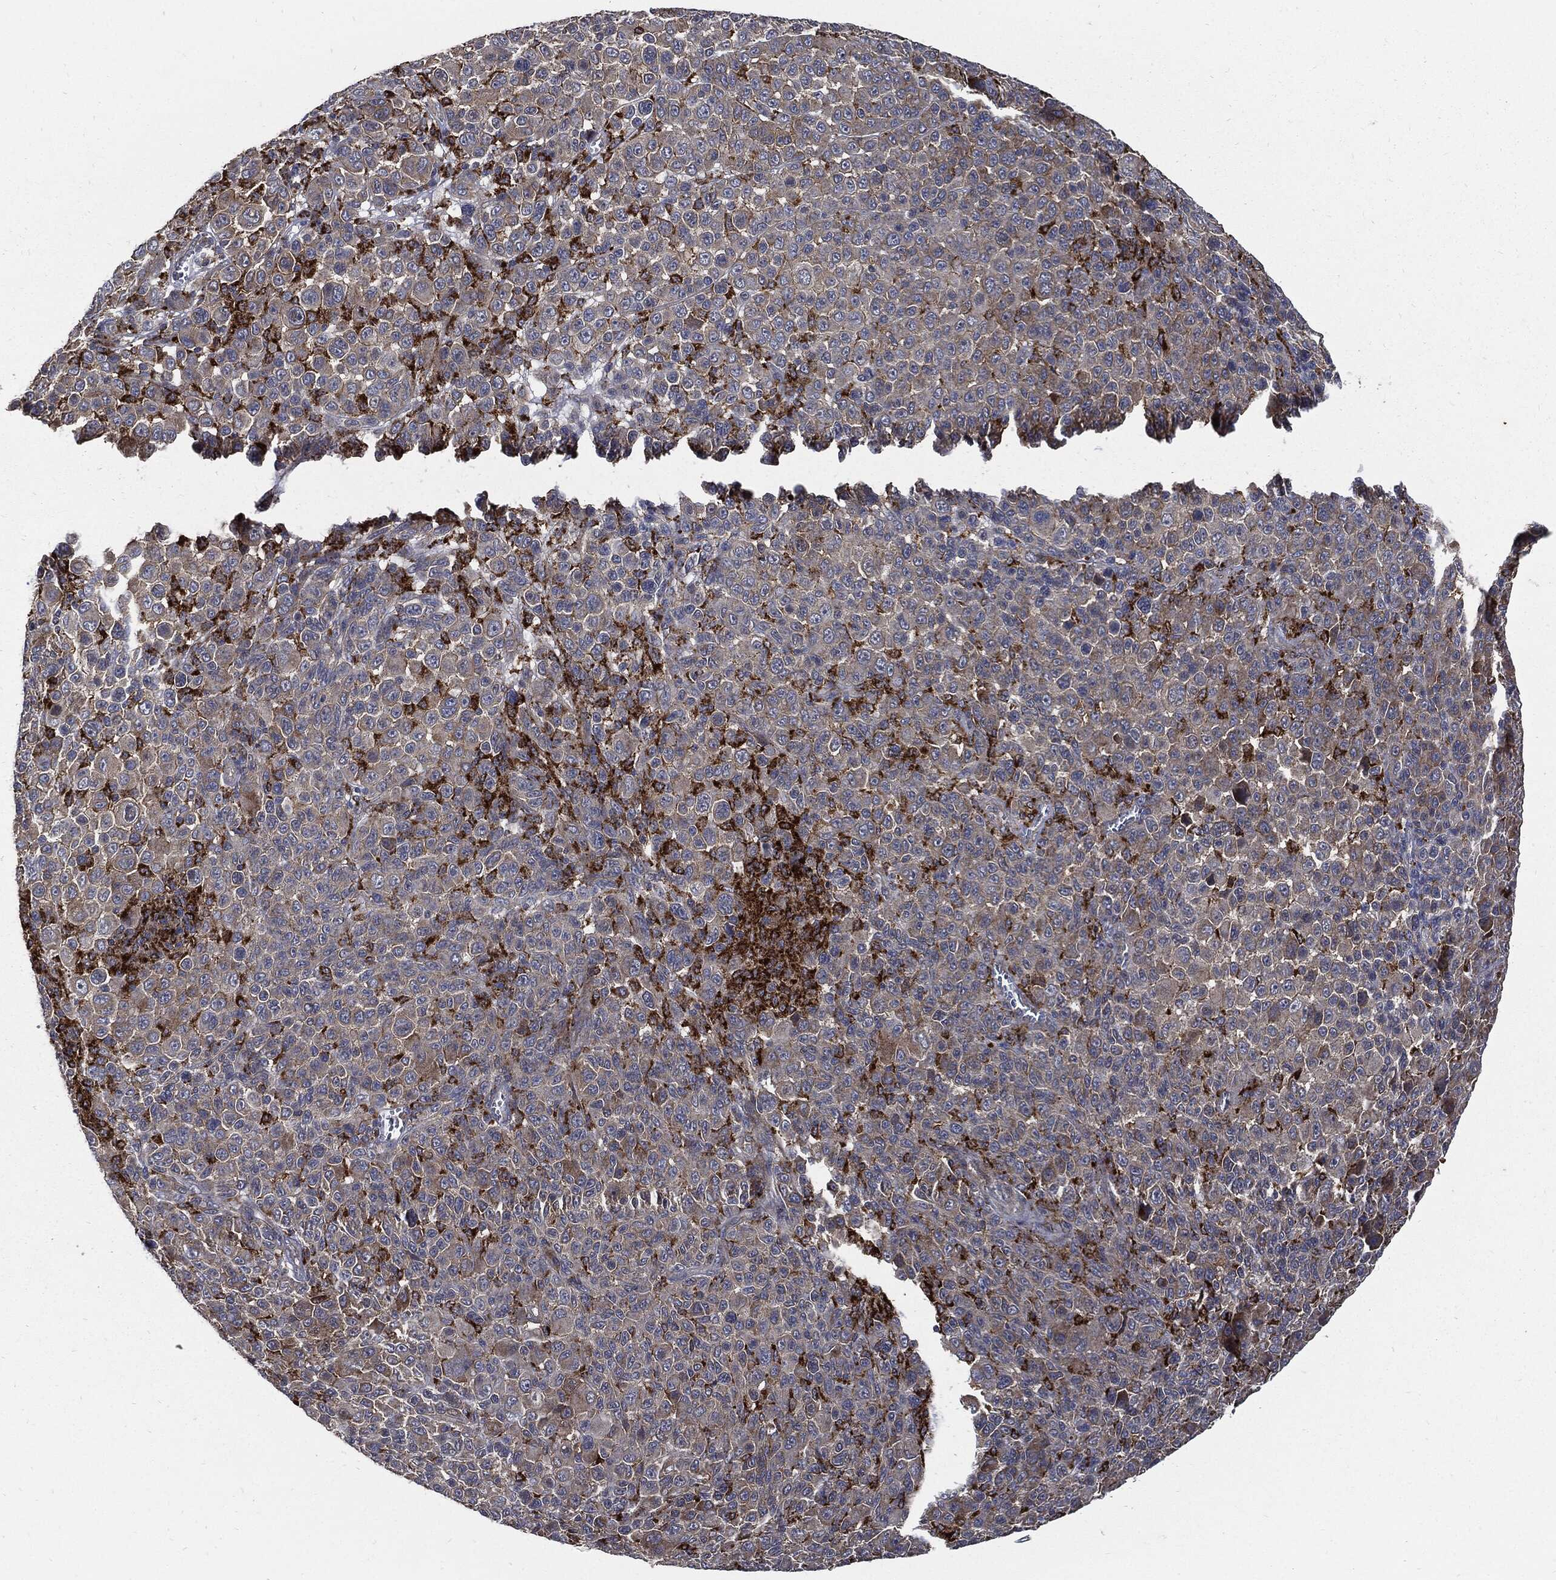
{"staining": {"intensity": "negative", "quantity": "none", "location": "none"}, "tissue": "melanoma", "cell_type": "Tumor cells", "image_type": "cancer", "snomed": [{"axis": "morphology", "description": "Malignant melanoma, NOS"}, {"axis": "topography", "description": "Skin"}], "caption": "Malignant melanoma stained for a protein using IHC exhibits no positivity tumor cells.", "gene": "SLC31A2", "patient": {"sex": "female", "age": 57}}